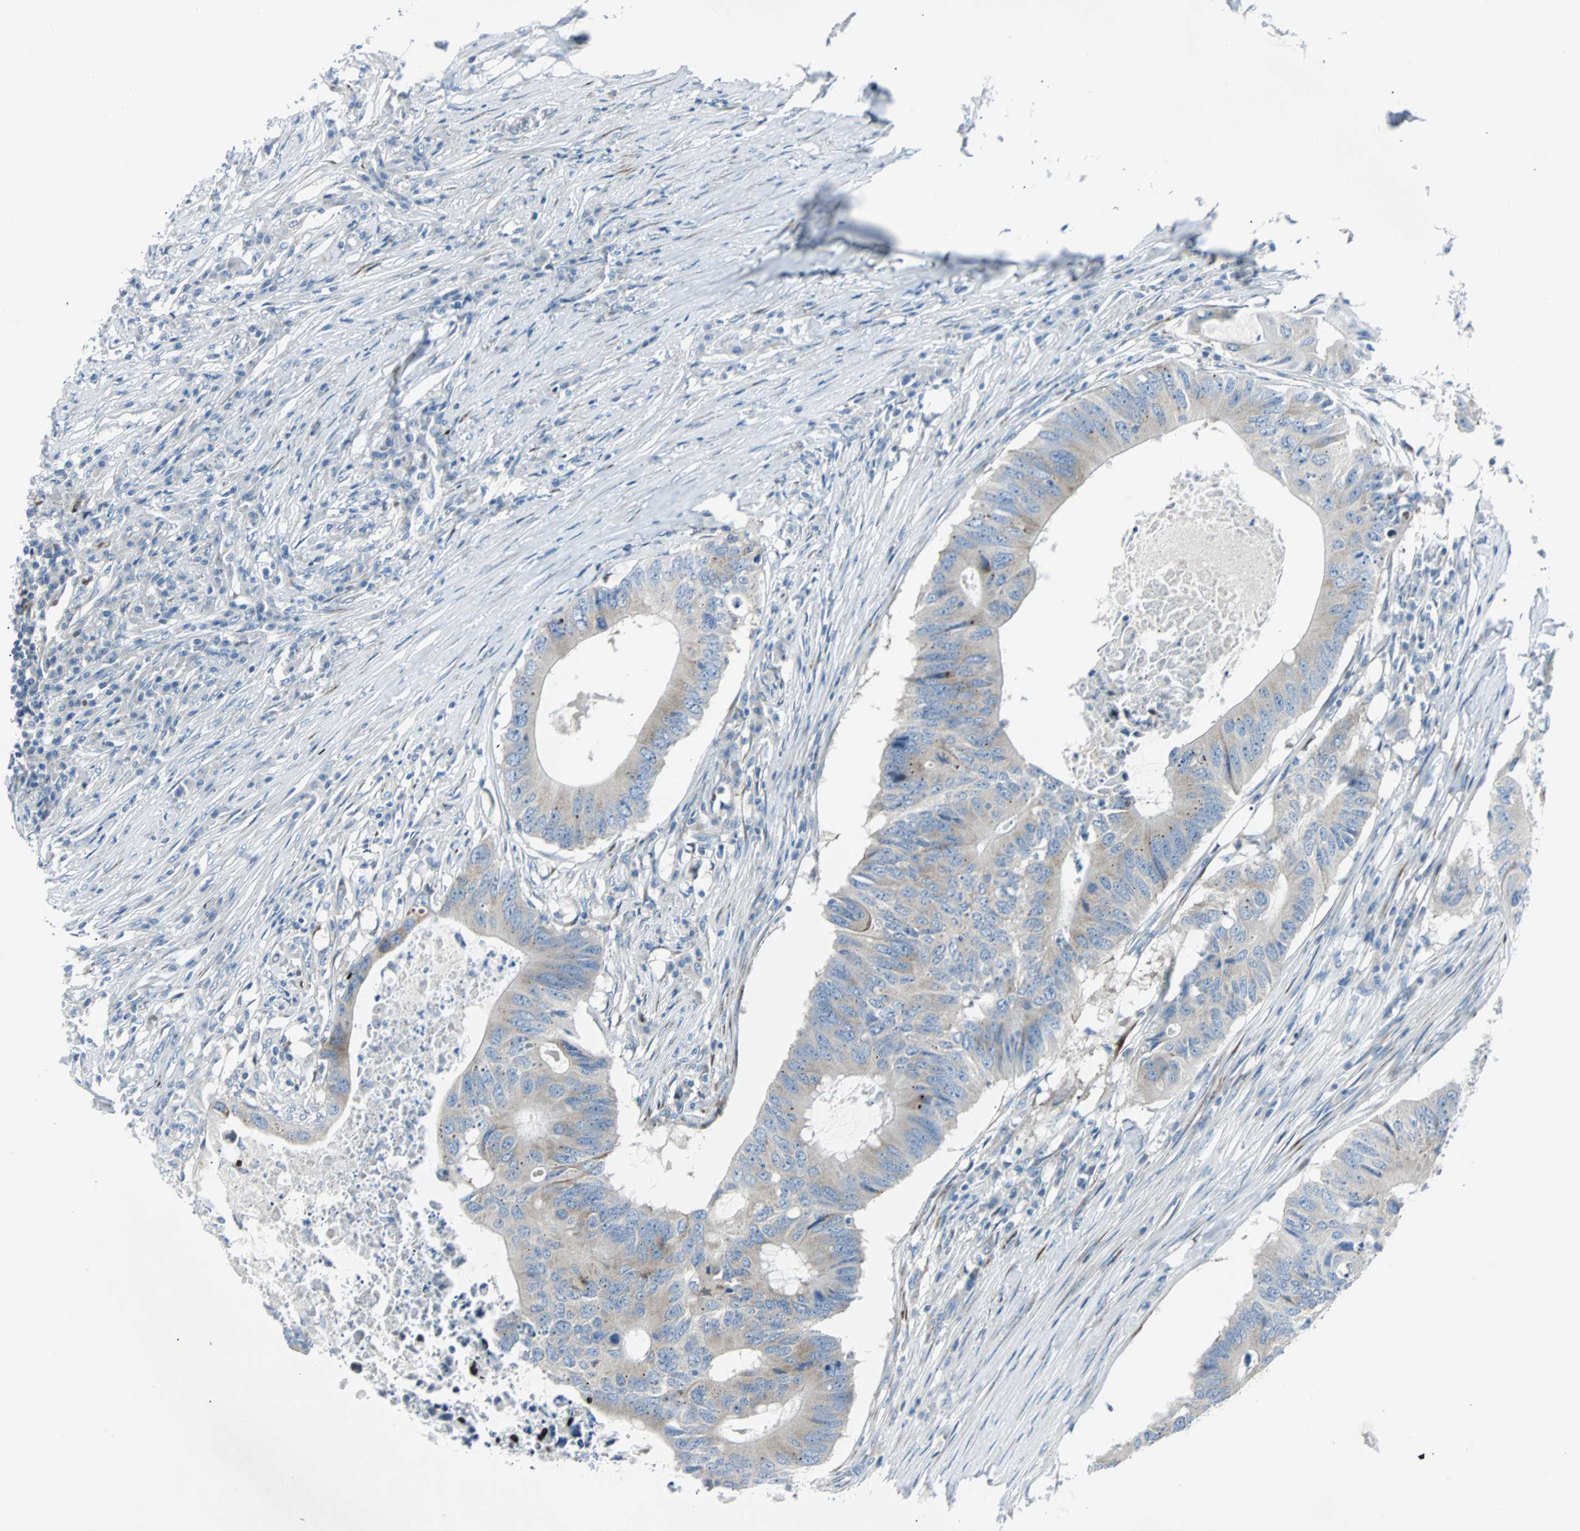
{"staining": {"intensity": "weak", "quantity": ">75%", "location": "cytoplasmic/membranous"}, "tissue": "colorectal cancer", "cell_type": "Tumor cells", "image_type": "cancer", "snomed": [{"axis": "morphology", "description": "Adenocarcinoma, NOS"}, {"axis": "topography", "description": "Colon"}], "caption": "Protein staining shows weak cytoplasmic/membranous staining in approximately >75% of tumor cells in colorectal adenocarcinoma.", "gene": "BBC3", "patient": {"sex": "male", "age": 71}}